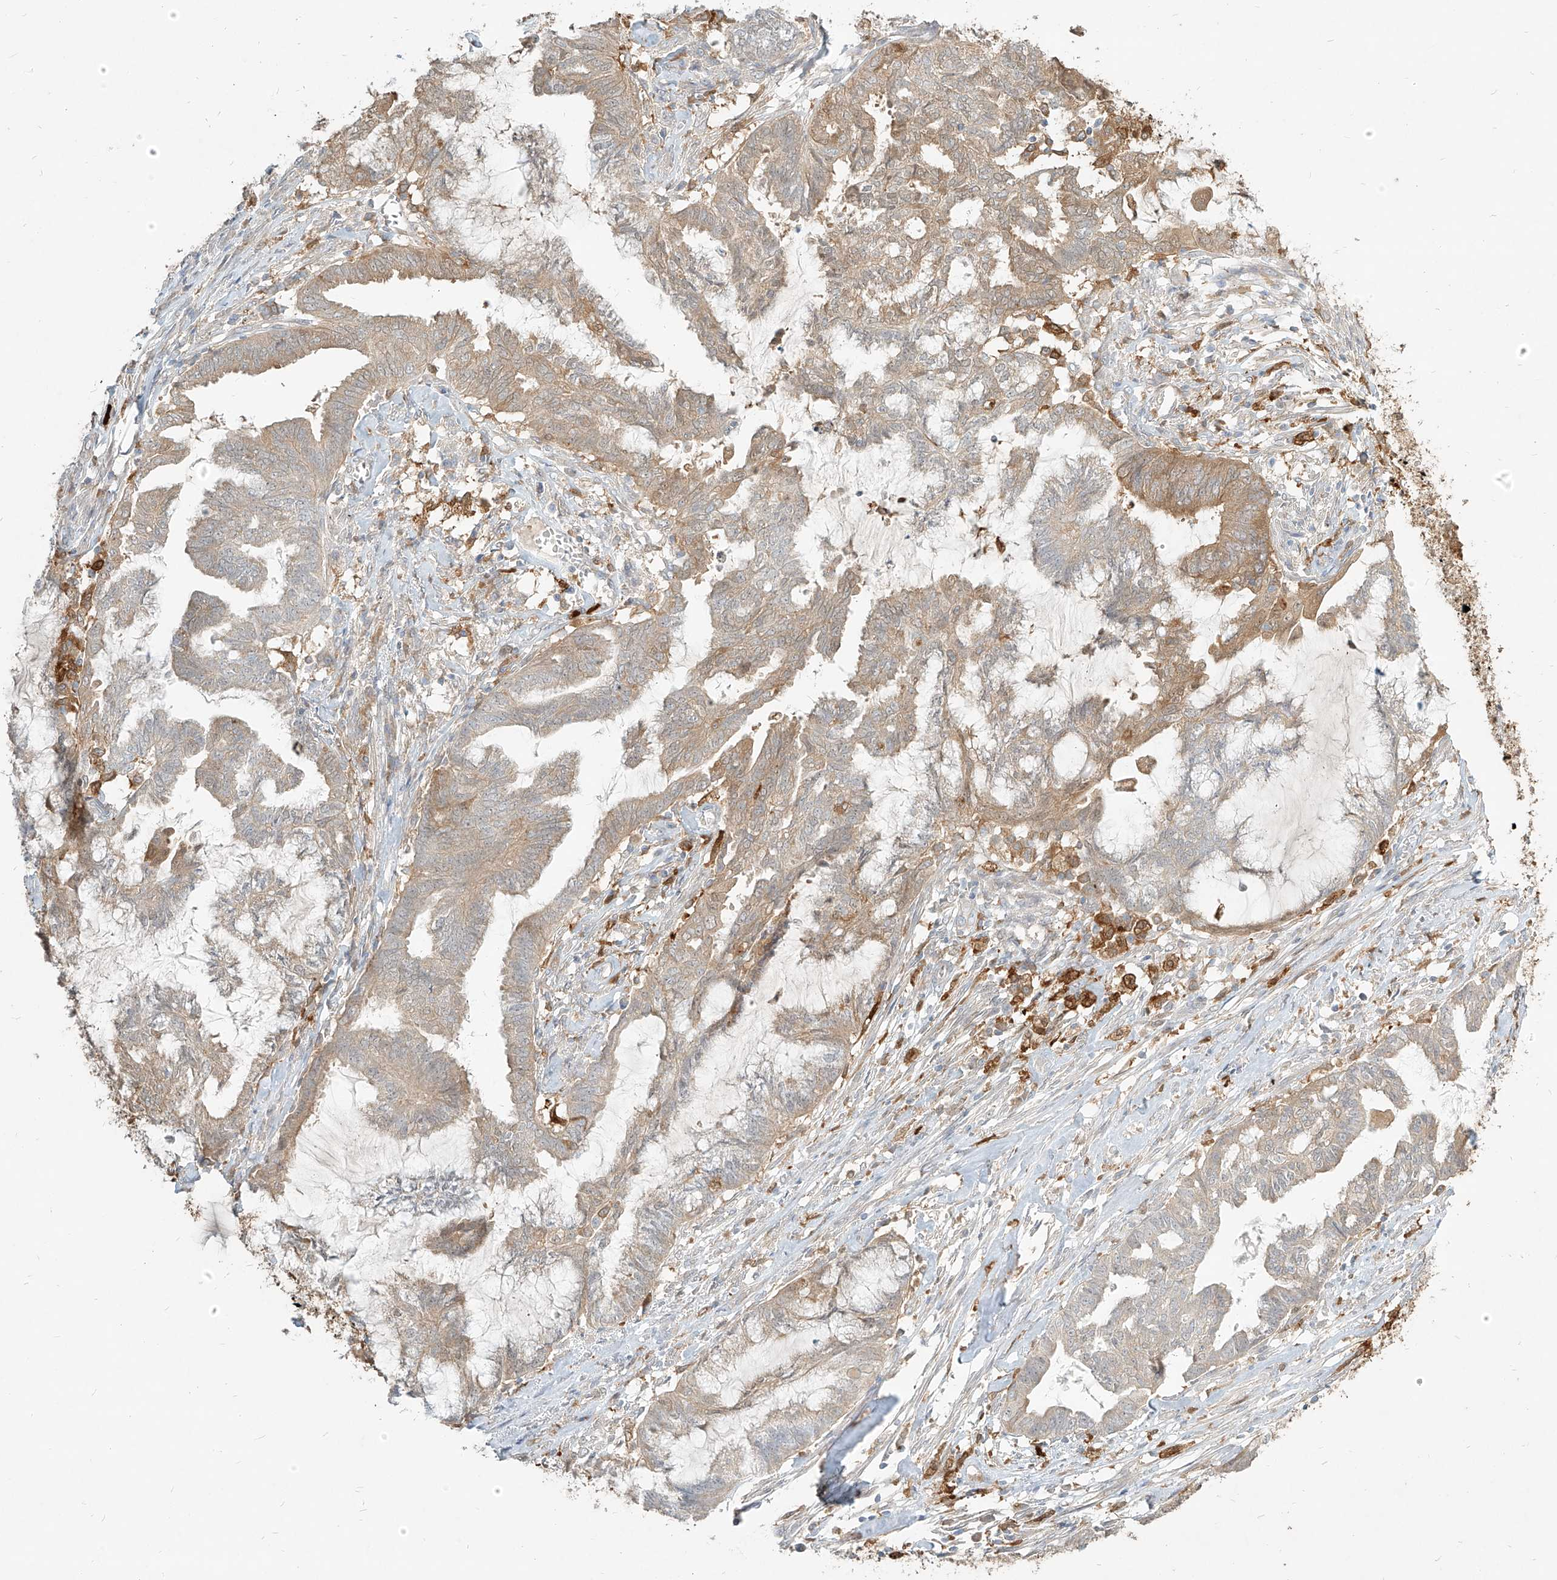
{"staining": {"intensity": "weak", "quantity": "25%-75%", "location": "cytoplasmic/membranous"}, "tissue": "endometrial cancer", "cell_type": "Tumor cells", "image_type": "cancer", "snomed": [{"axis": "morphology", "description": "Adenocarcinoma, NOS"}, {"axis": "topography", "description": "Endometrium"}], "caption": "Immunohistochemistry staining of endometrial adenocarcinoma, which exhibits low levels of weak cytoplasmic/membranous positivity in about 25%-75% of tumor cells indicating weak cytoplasmic/membranous protein expression. The staining was performed using DAB (brown) for protein detection and nuclei were counterstained in hematoxylin (blue).", "gene": "PGD", "patient": {"sex": "female", "age": 86}}